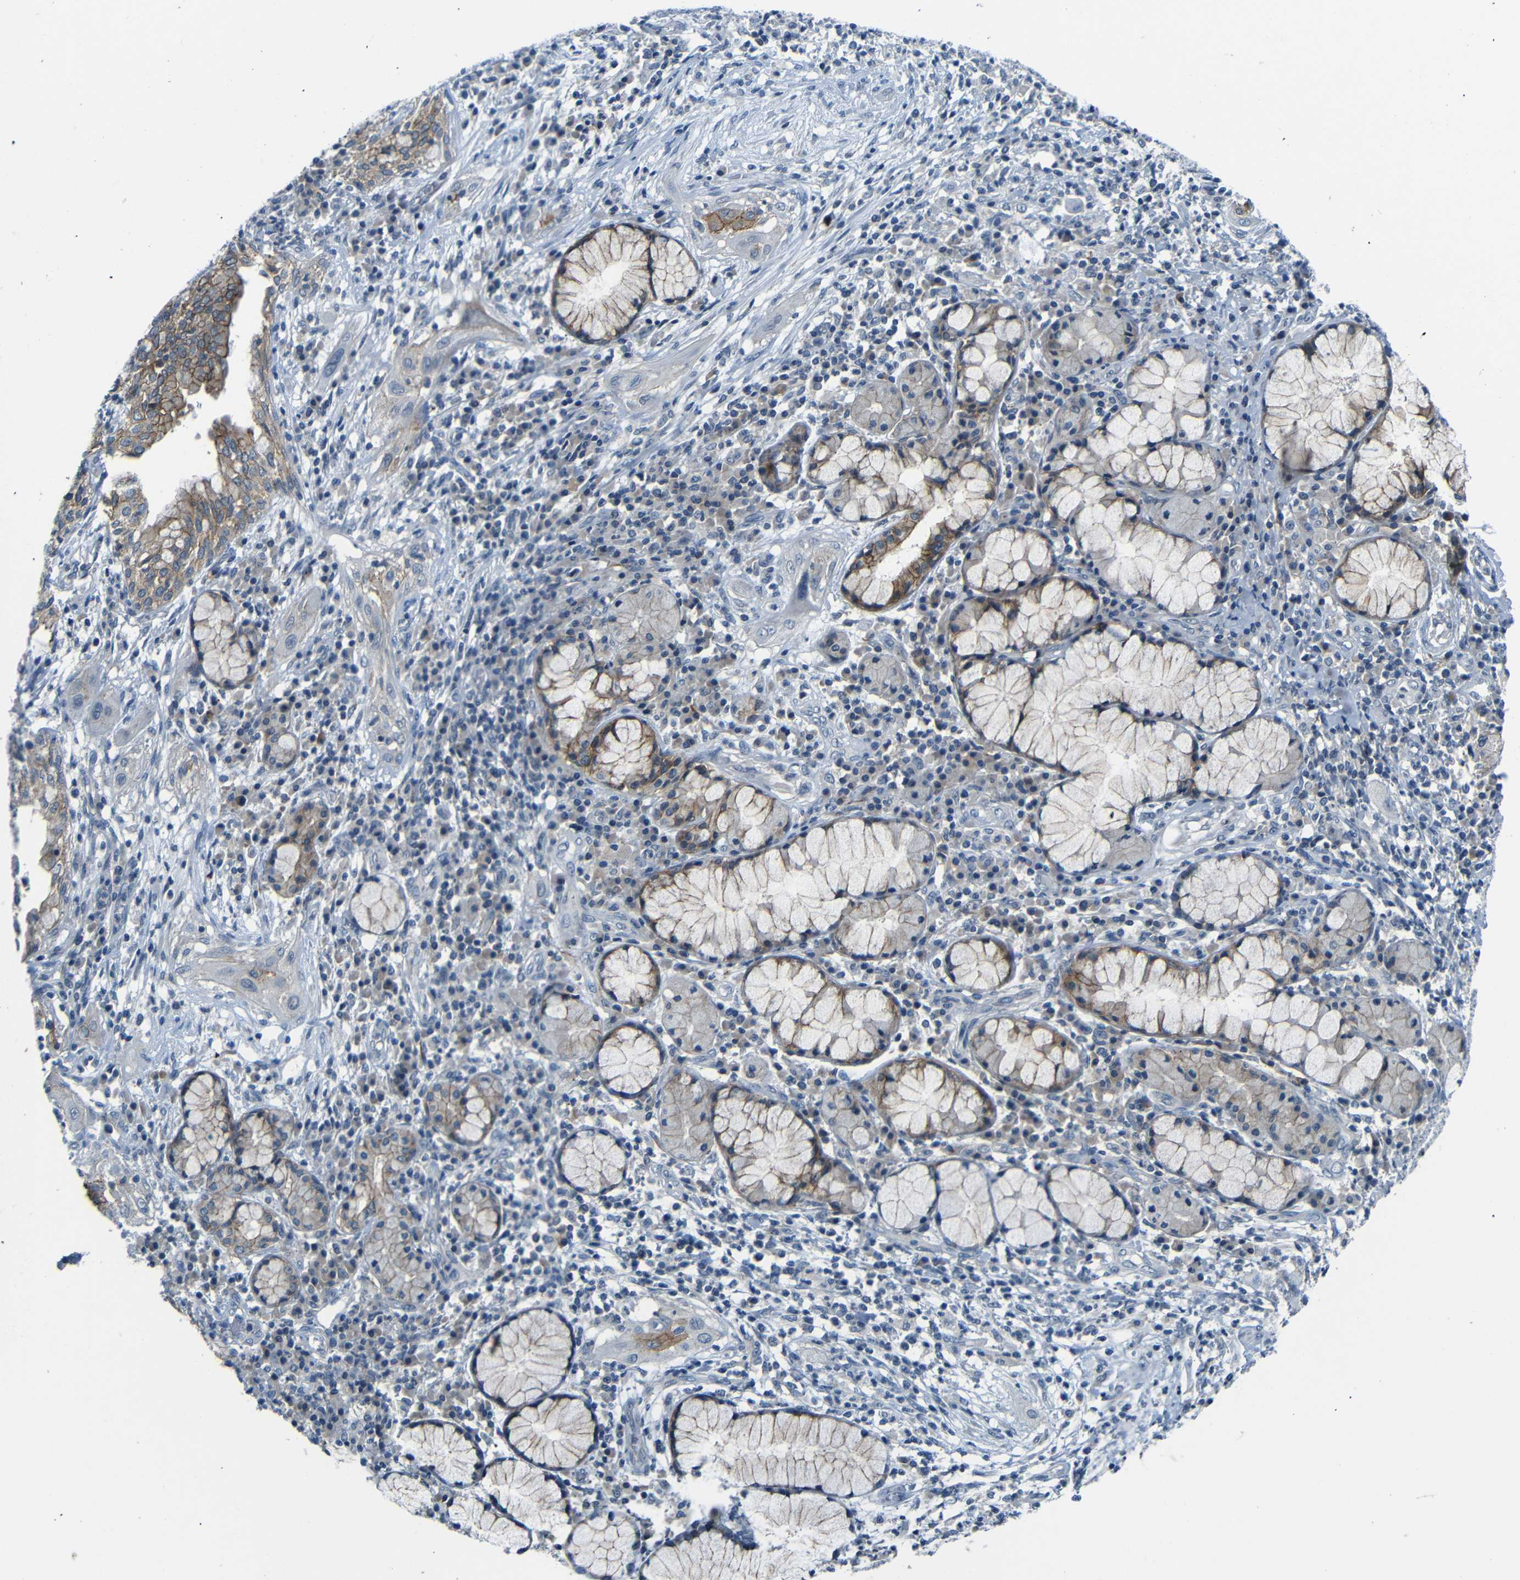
{"staining": {"intensity": "moderate", "quantity": ">75%", "location": "cytoplasmic/membranous"}, "tissue": "lung cancer", "cell_type": "Tumor cells", "image_type": "cancer", "snomed": [{"axis": "morphology", "description": "Squamous cell carcinoma, NOS"}, {"axis": "topography", "description": "Lung"}], "caption": "Brown immunohistochemical staining in lung cancer displays moderate cytoplasmic/membranous staining in about >75% of tumor cells.", "gene": "ANK3", "patient": {"sex": "female", "age": 47}}